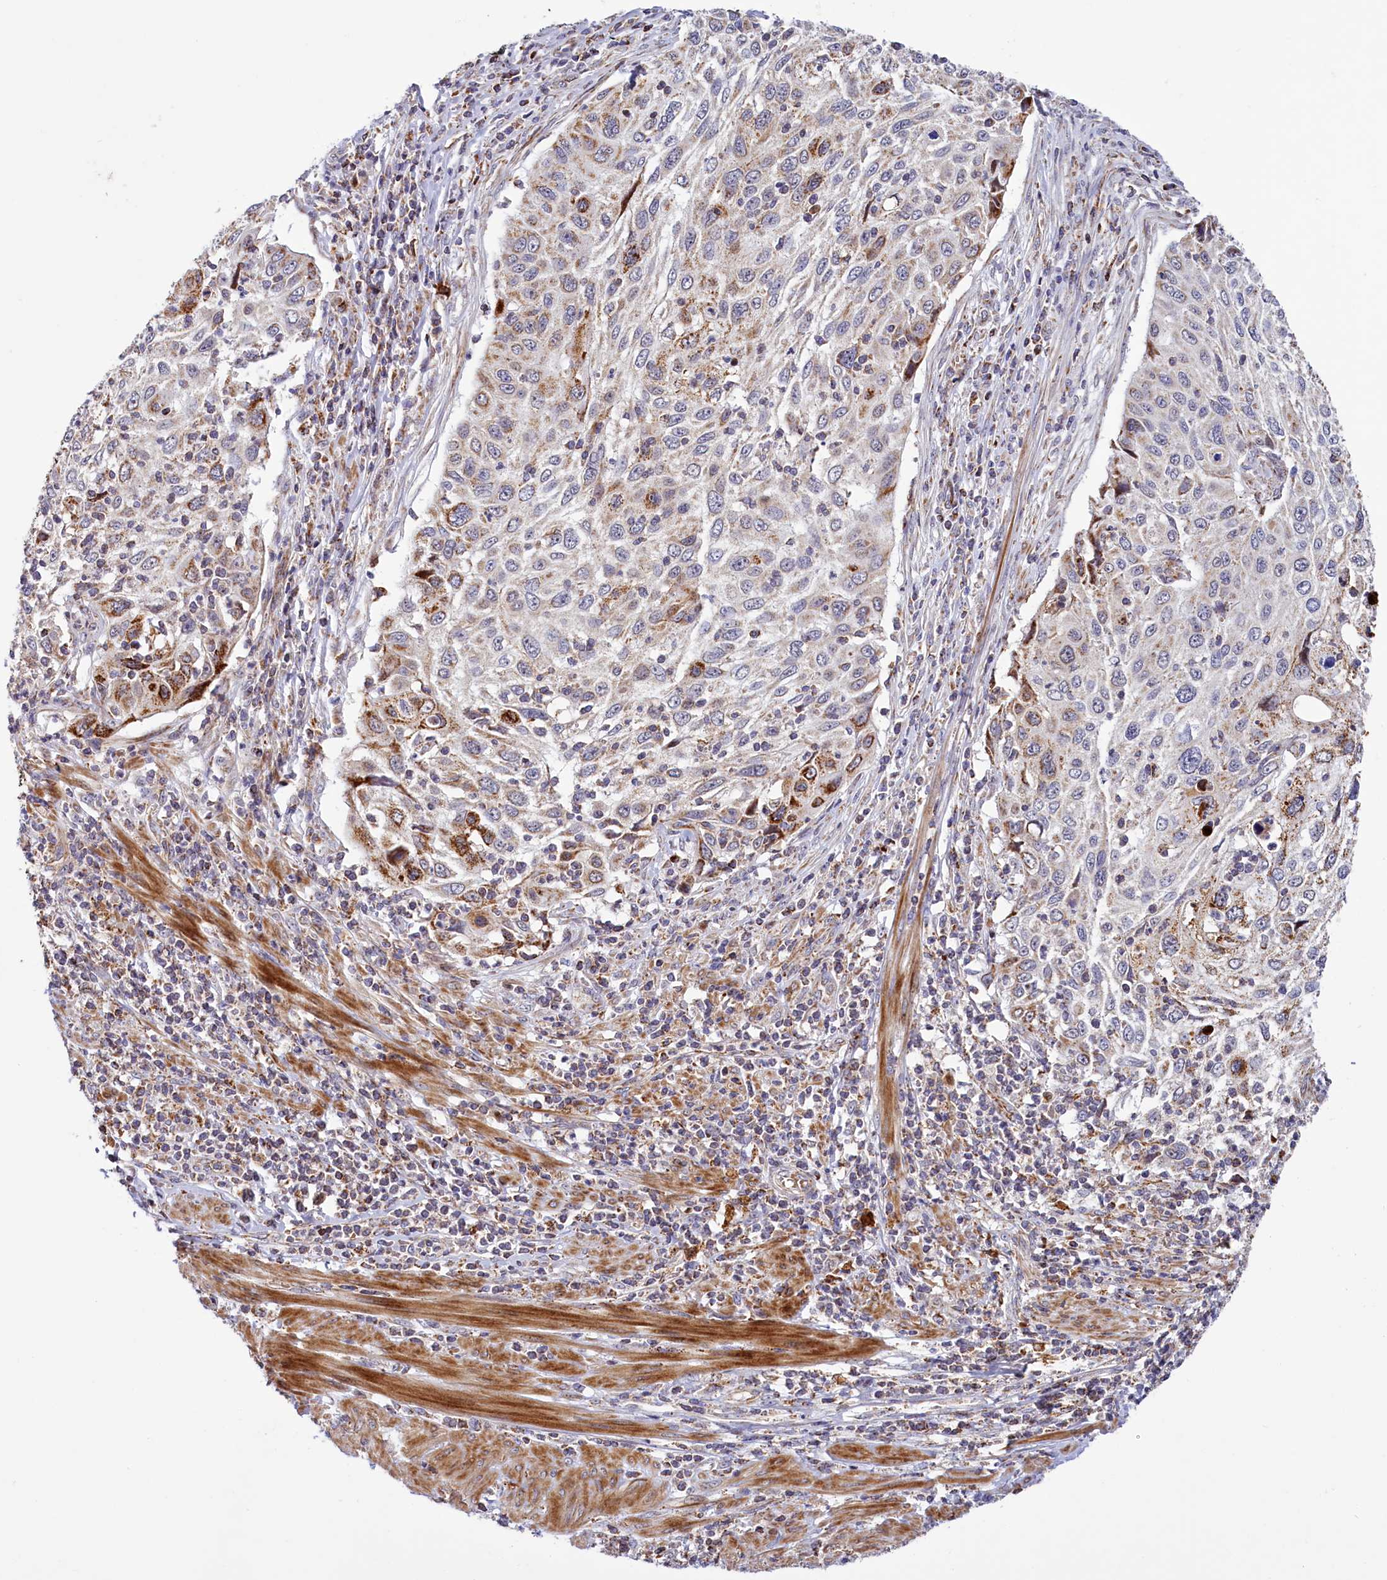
{"staining": {"intensity": "moderate", "quantity": "<25%", "location": "cytoplasmic/membranous"}, "tissue": "cervical cancer", "cell_type": "Tumor cells", "image_type": "cancer", "snomed": [{"axis": "morphology", "description": "Squamous cell carcinoma, NOS"}, {"axis": "topography", "description": "Cervix"}], "caption": "The immunohistochemical stain labels moderate cytoplasmic/membranous staining in tumor cells of cervical cancer tissue.", "gene": "DYNC2H1", "patient": {"sex": "female", "age": 70}}